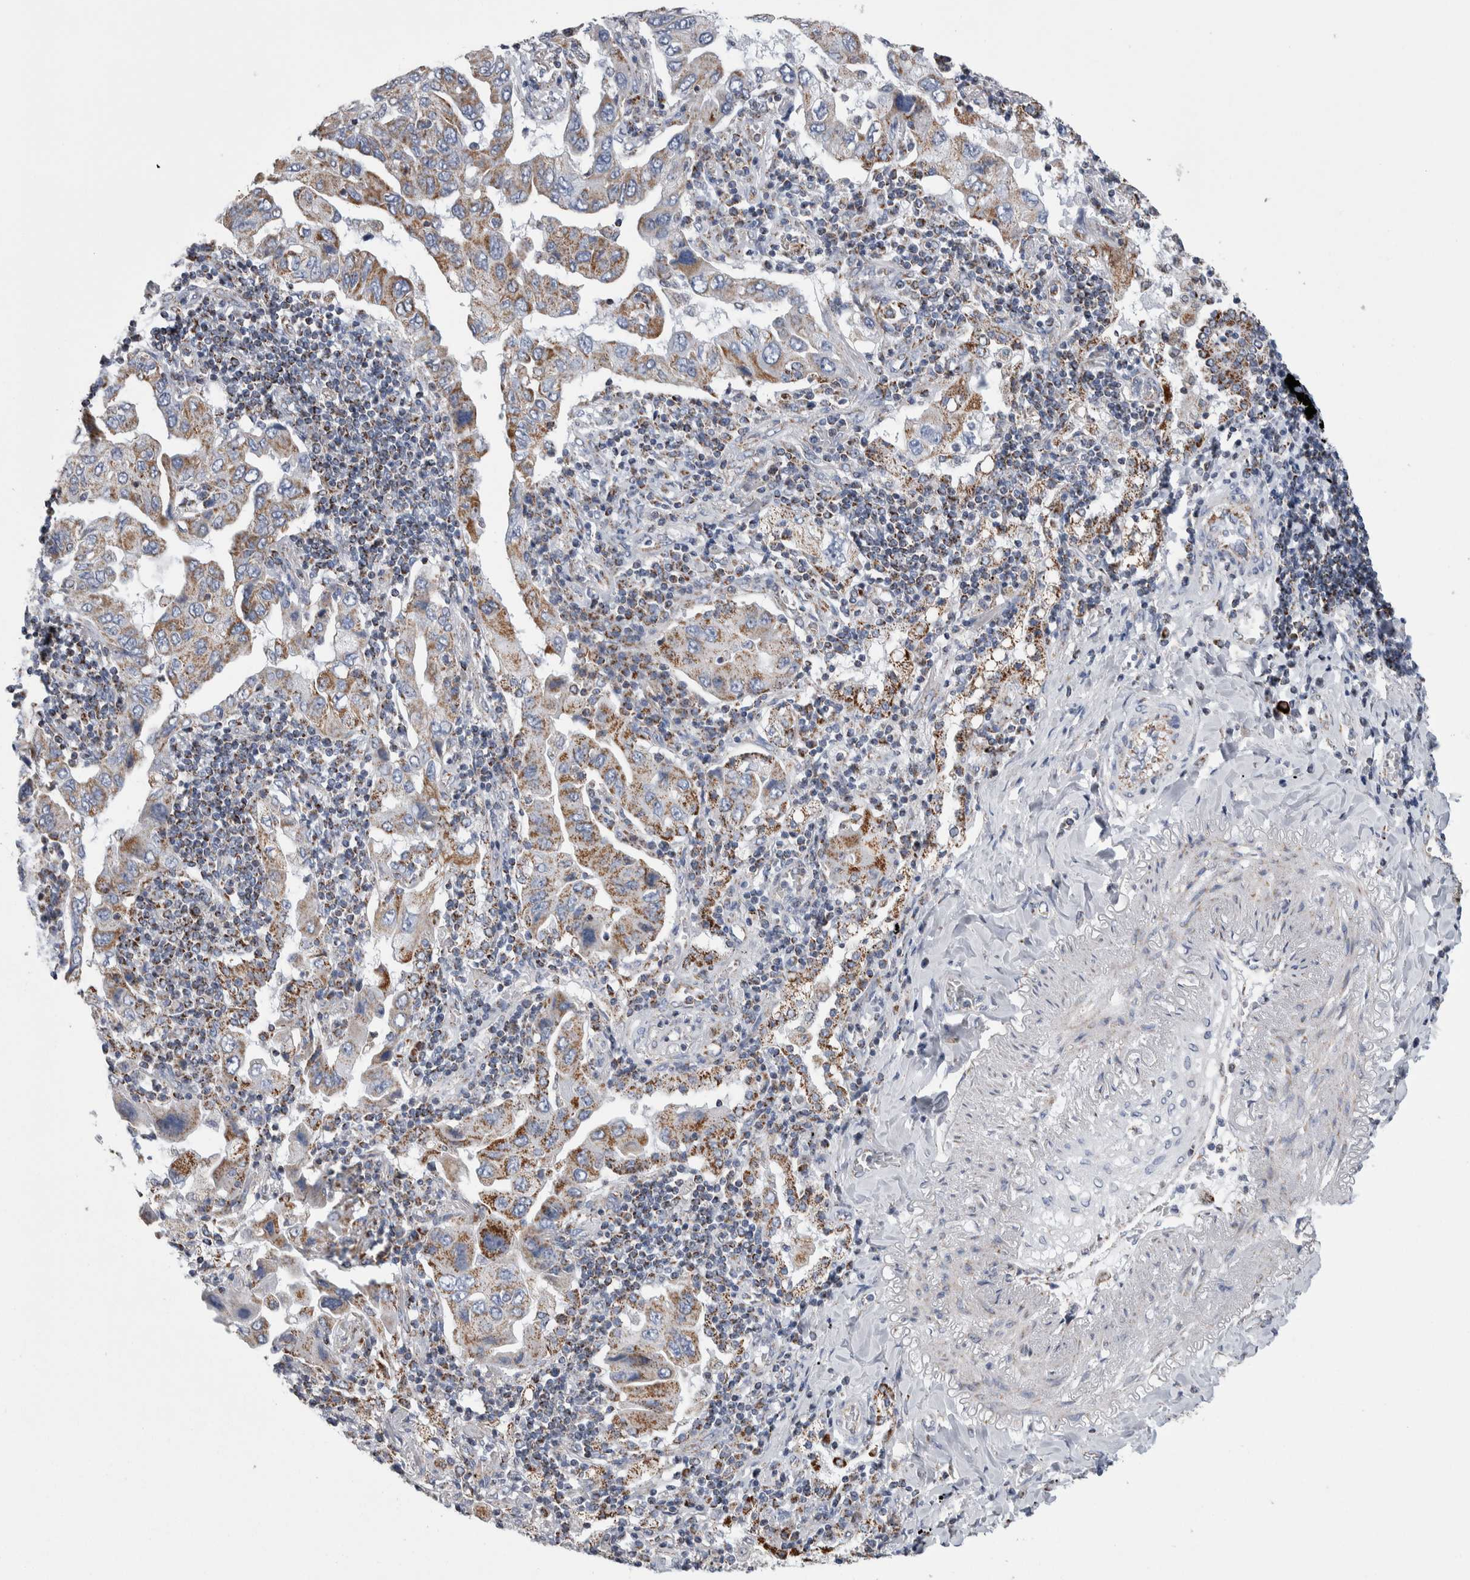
{"staining": {"intensity": "moderate", "quantity": ">75%", "location": "cytoplasmic/membranous"}, "tissue": "lung cancer", "cell_type": "Tumor cells", "image_type": "cancer", "snomed": [{"axis": "morphology", "description": "Adenocarcinoma, NOS"}, {"axis": "topography", "description": "Lung"}], "caption": "Protein expression by immunohistochemistry (IHC) exhibits moderate cytoplasmic/membranous staining in approximately >75% of tumor cells in lung cancer.", "gene": "ETFA", "patient": {"sex": "female", "age": 65}}